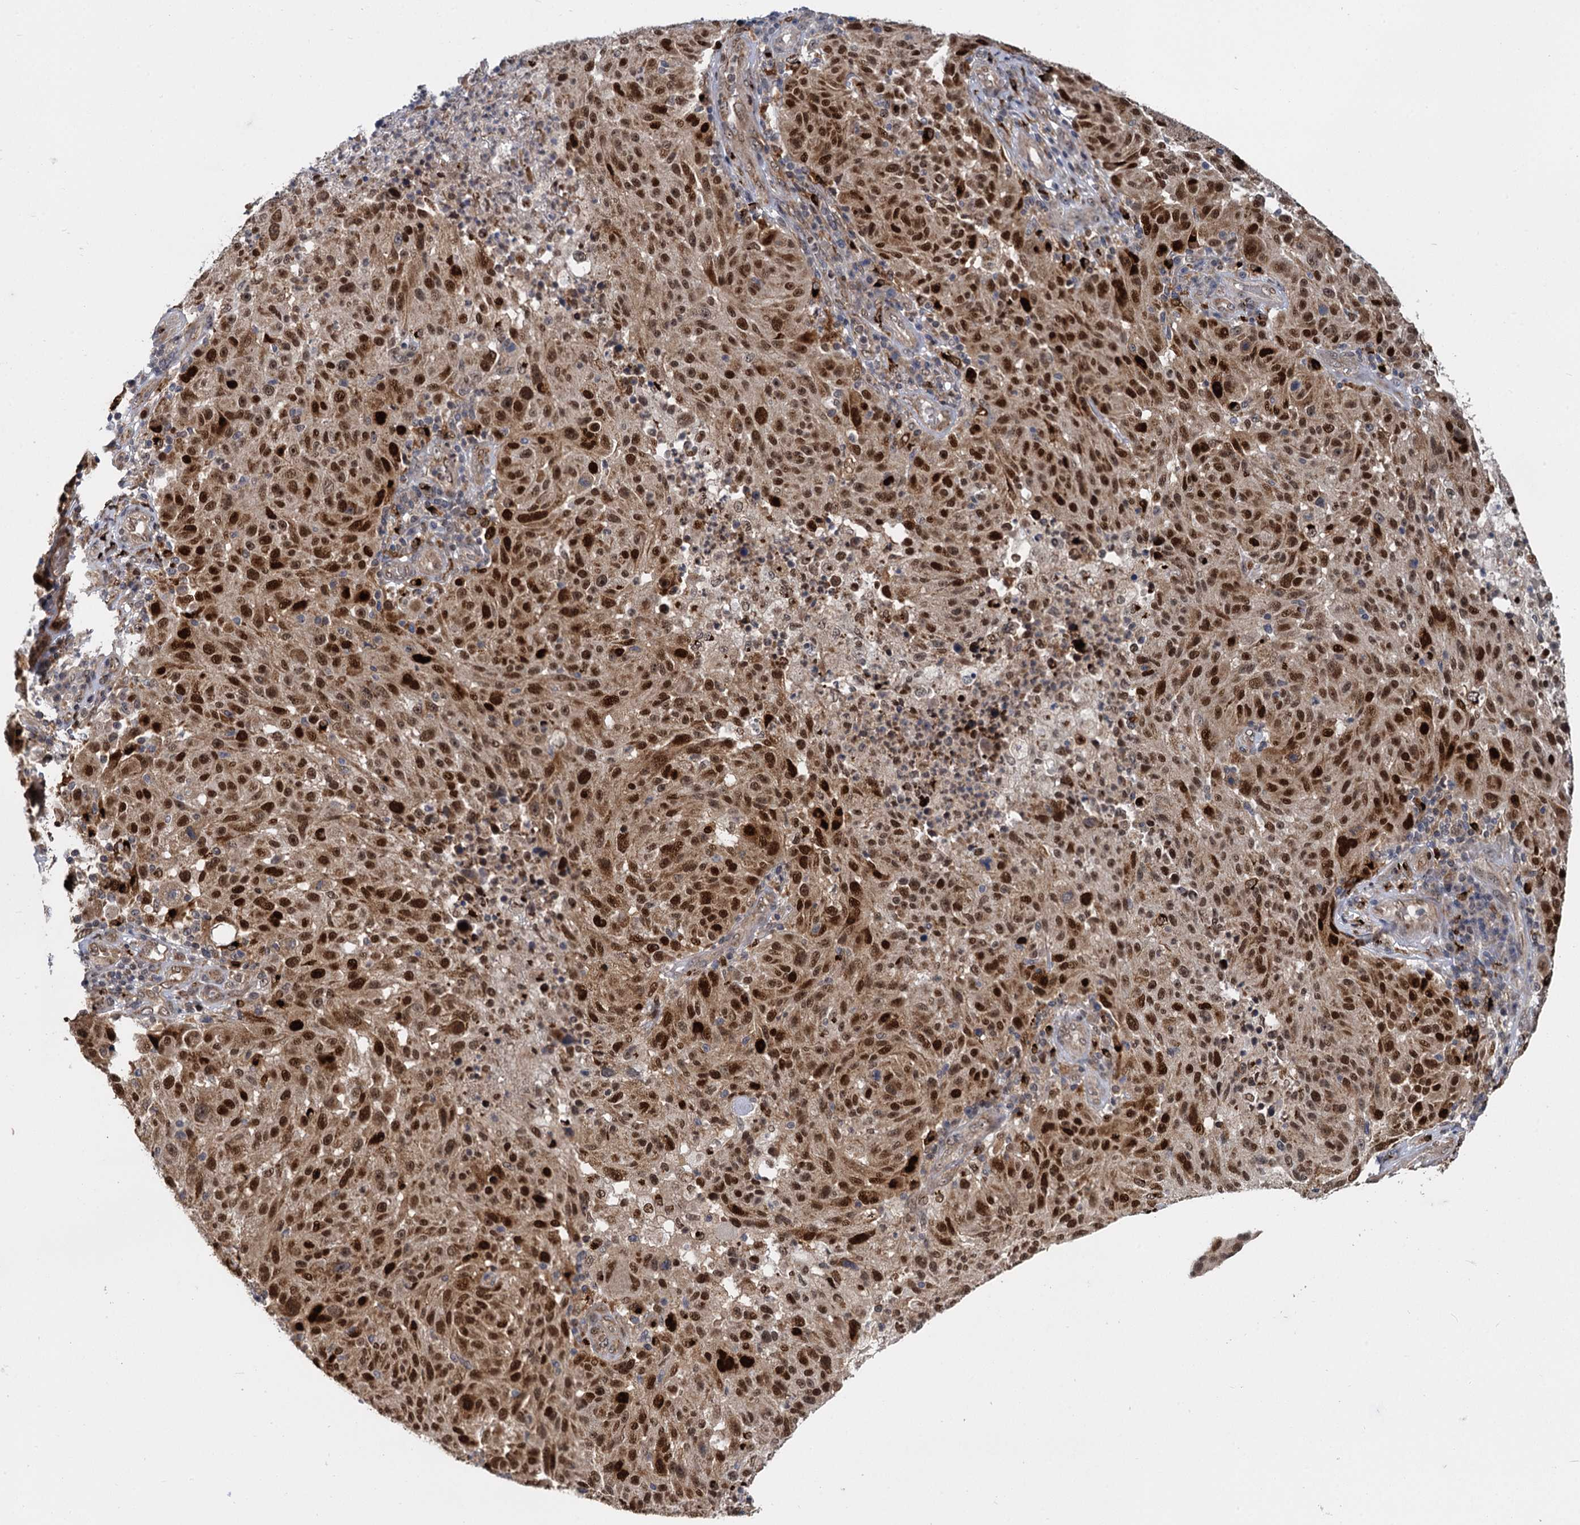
{"staining": {"intensity": "strong", "quantity": ">75%", "location": "cytoplasmic/membranous,nuclear"}, "tissue": "melanoma", "cell_type": "Tumor cells", "image_type": "cancer", "snomed": [{"axis": "morphology", "description": "Malignant melanoma, NOS"}, {"axis": "topography", "description": "Skin"}], "caption": "Protein staining of malignant melanoma tissue demonstrates strong cytoplasmic/membranous and nuclear positivity in about >75% of tumor cells.", "gene": "GAL3ST4", "patient": {"sex": "male", "age": 53}}